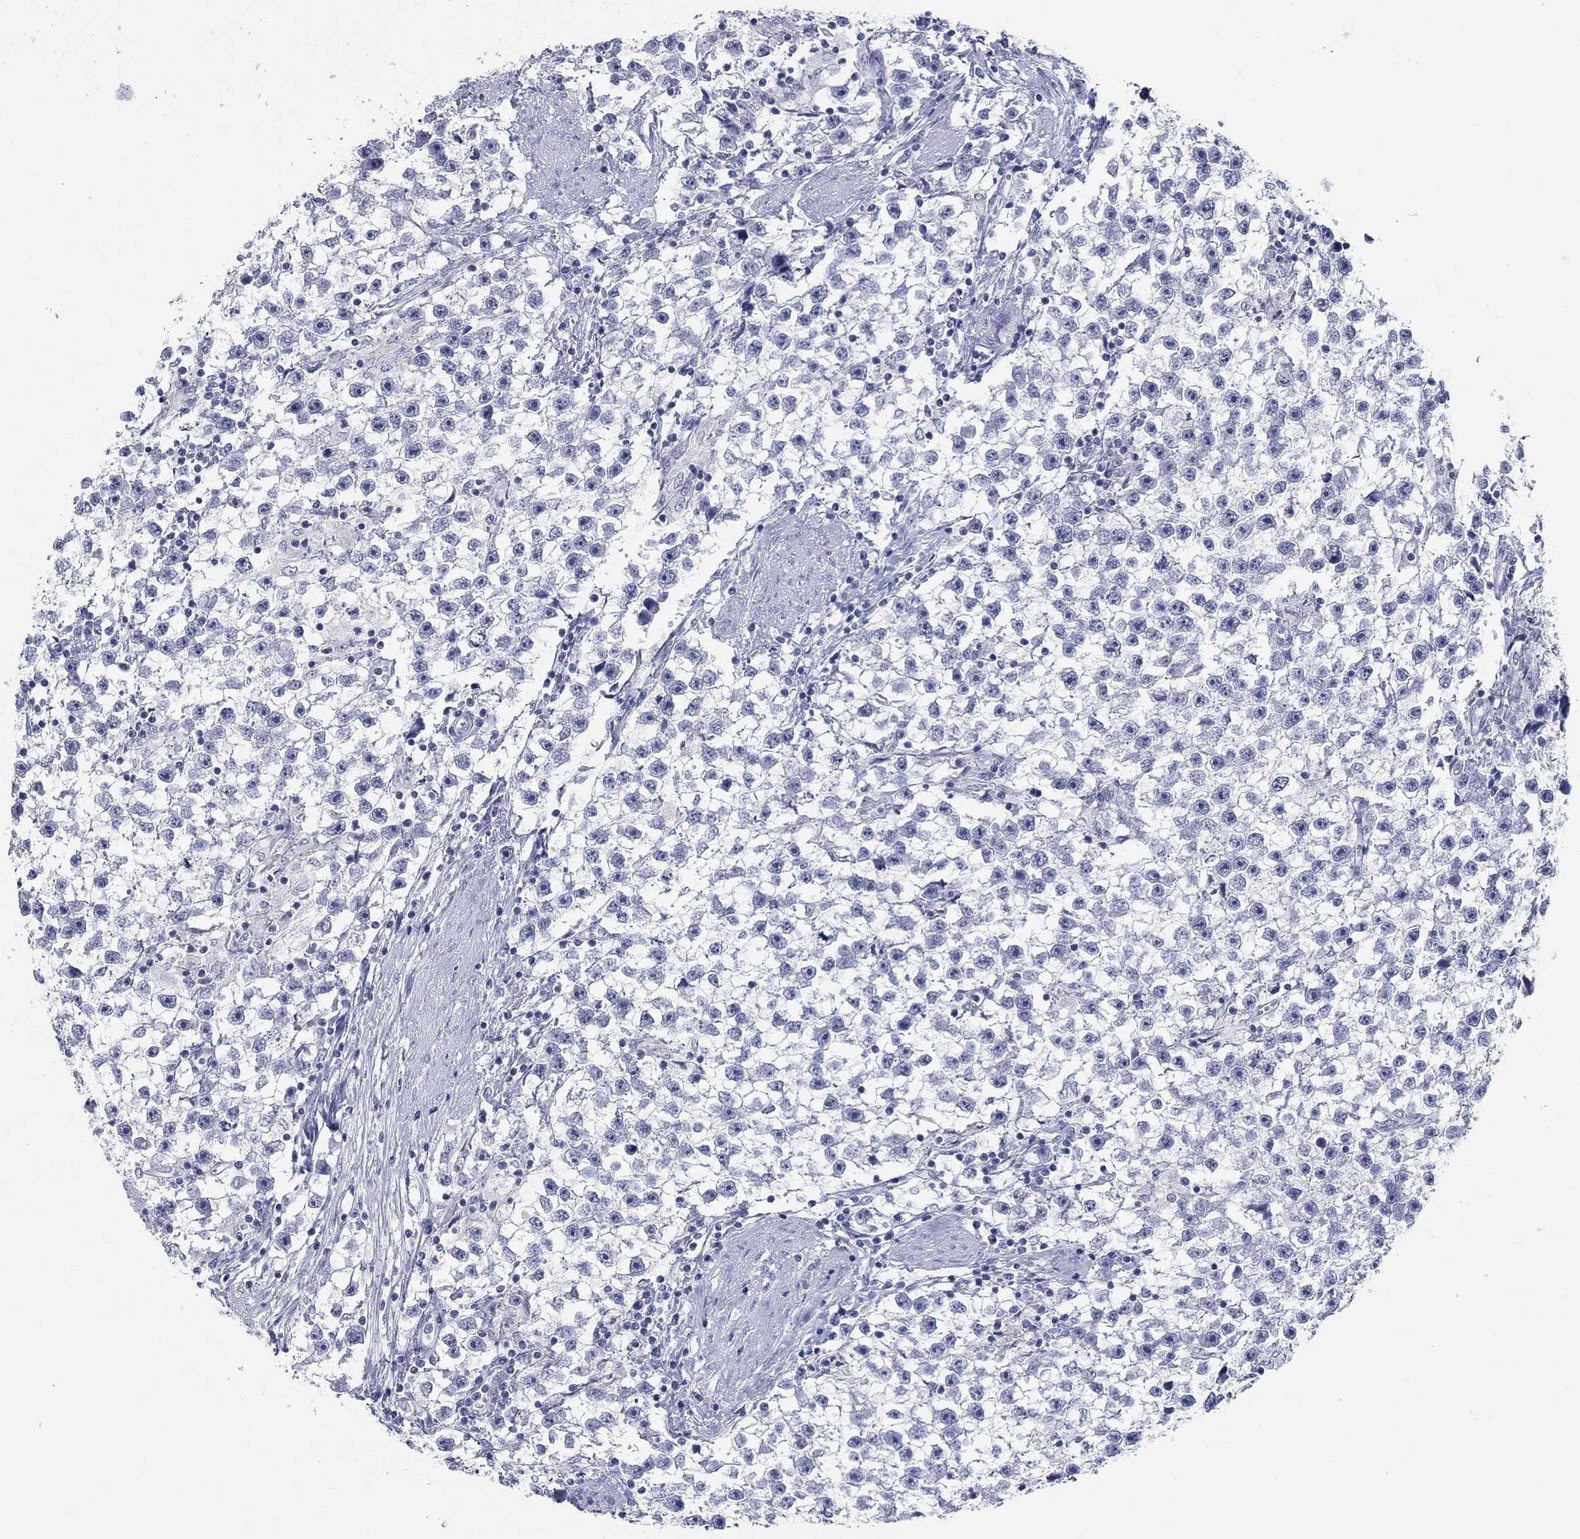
{"staining": {"intensity": "negative", "quantity": "none", "location": "none"}, "tissue": "testis cancer", "cell_type": "Tumor cells", "image_type": "cancer", "snomed": [{"axis": "morphology", "description": "Seminoma, NOS"}, {"axis": "topography", "description": "Testis"}], "caption": "There is no significant positivity in tumor cells of testis cancer (seminoma).", "gene": "ATP6V1G2", "patient": {"sex": "male", "age": 59}}